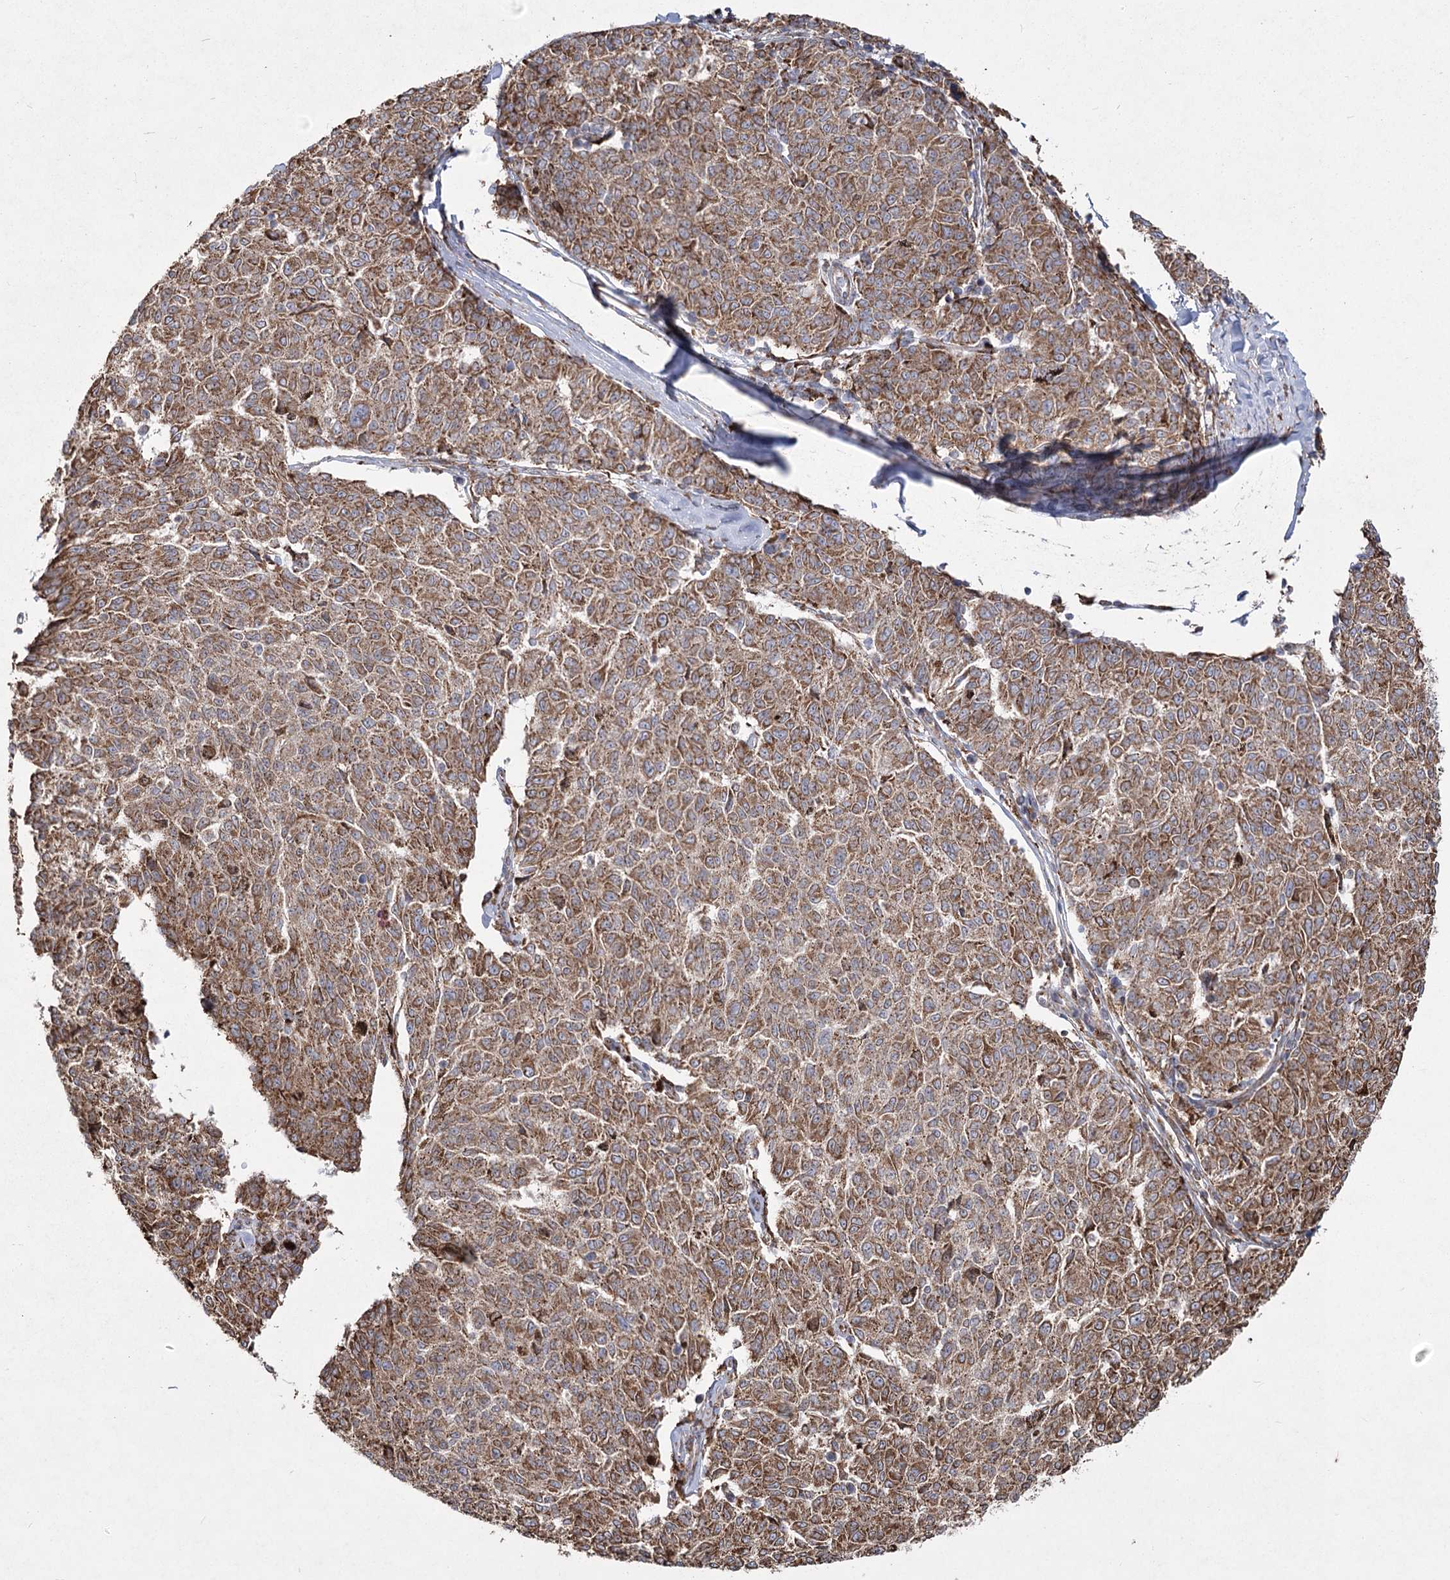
{"staining": {"intensity": "moderate", "quantity": ">75%", "location": "cytoplasmic/membranous"}, "tissue": "melanoma", "cell_type": "Tumor cells", "image_type": "cancer", "snomed": [{"axis": "morphology", "description": "Malignant melanoma, NOS"}, {"axis": "topography", "description": "Skin"}], "caption": "A histopathology image of human malignant melanoma stained for a protein demonstrates moderate cytoplasmic/membranous brown staining in tumor cells.", "gene": "NHLRC2", "patient": {"sex": "female", "age": 72}}